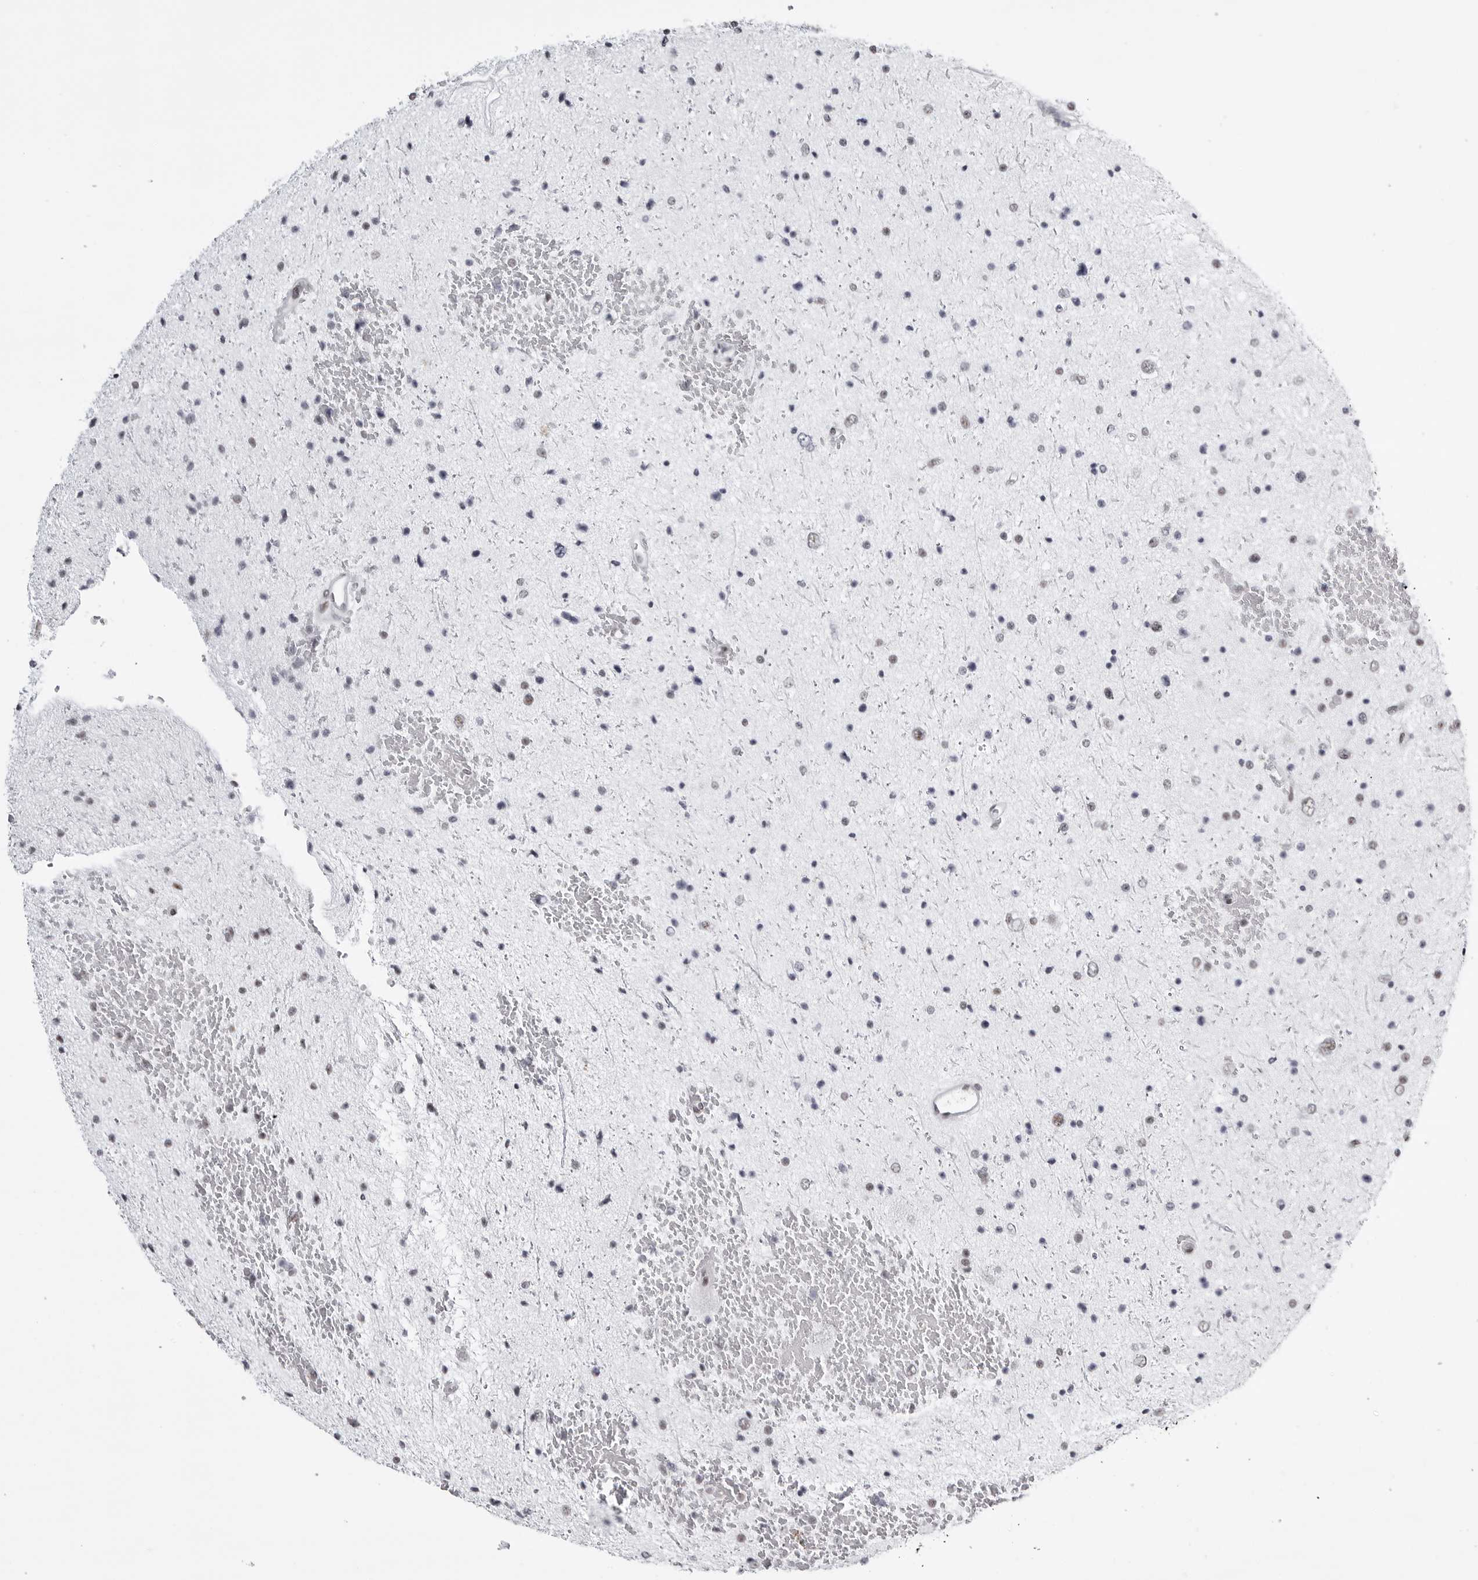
{"staining": {"intensity": "weak", "quantity": "<25%", "location": "nuclear"}, "tissue": "glioma", "cell_type": "Tumor cells", "image_type": "cancer", "snomed": [{"axis": "morphology", "description": "Glioma, malignant, Low grade"}, {"axis": "topography", "description": "Brain"}], "caption": "Protein analysis of low-grade glioma (malignant) shows no significant expression in tumor cells.", "gene": "WRAP53", "patient": {"sex": "female", "age": 37}}